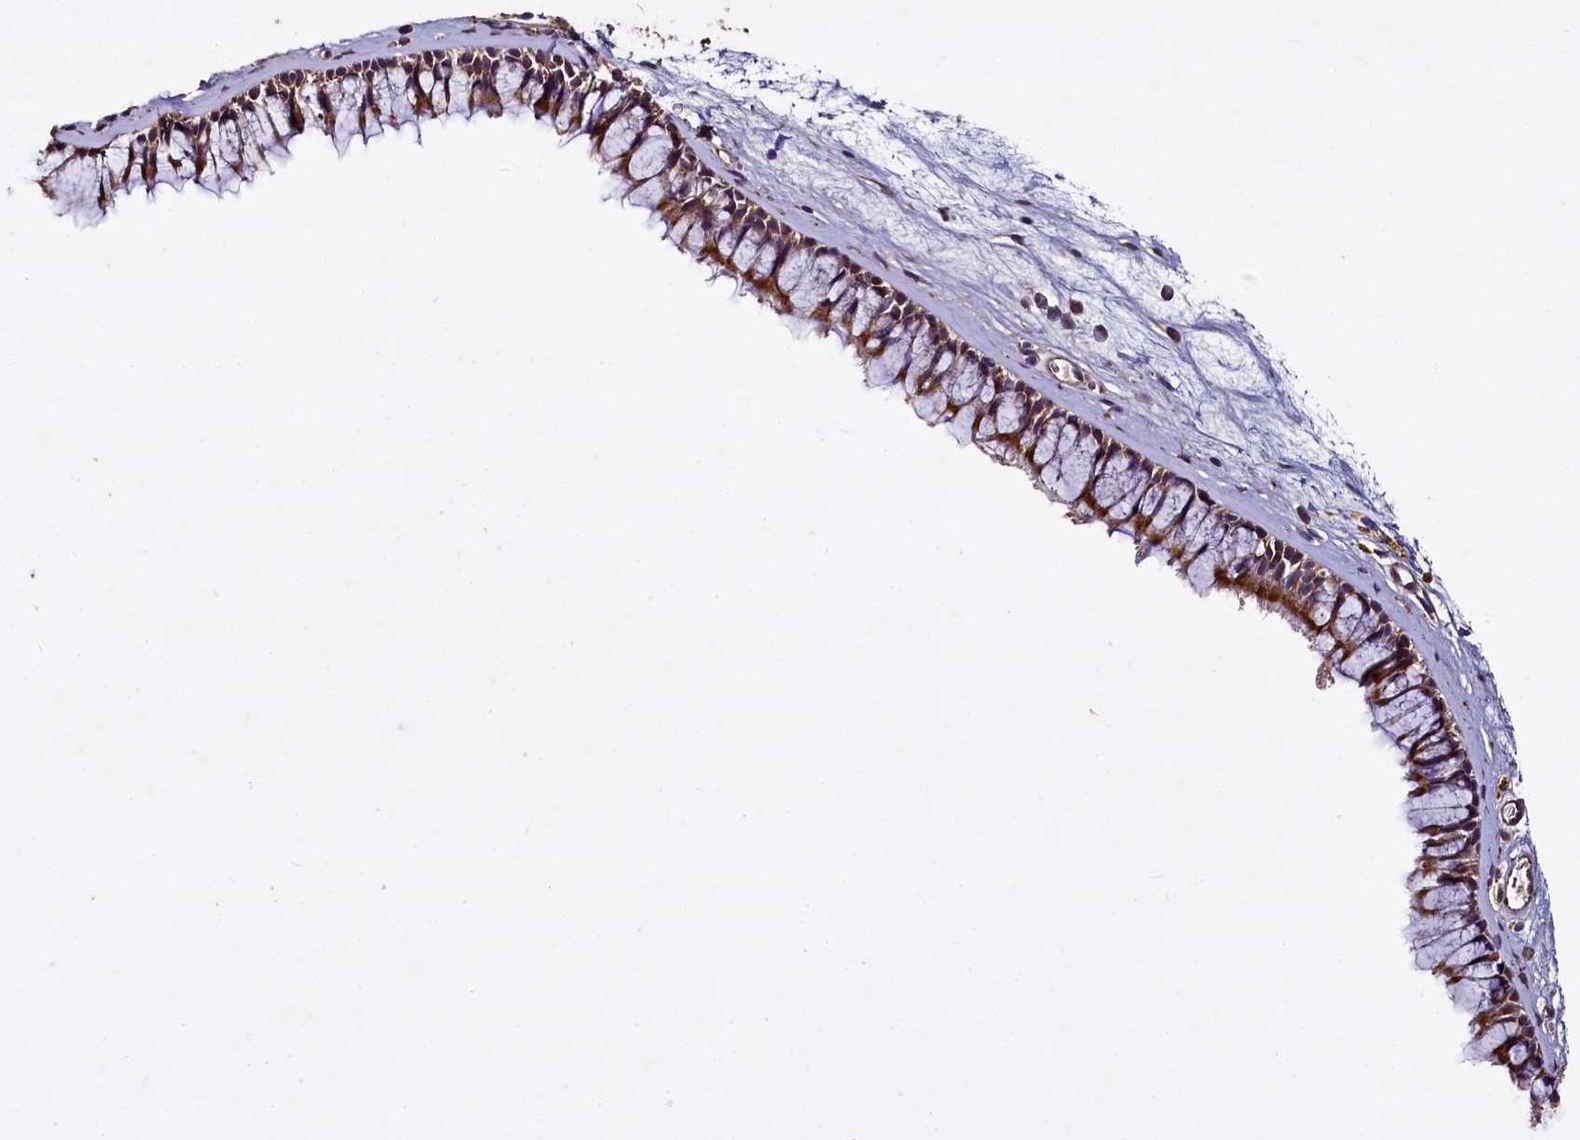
{"staining": {"intensity": "strong", "quantity": ">75%", "location": "cytoplasmic/membranous"}, "tissue": "nasopharynx", "cell_type": "Respiratory epithelial cells", "image_type": "normal", "snomed": [{"axis": "morphology", "description": "Normal tissue, NOS"}, {"axis": "morphology", "description": "Inflammation, NOS"}, {"axis": "morphology", "description": "Malignant melanoma, Metastatic site"}, {"axis": "topography", "description": "Nasopharynx"}], "caption": "About >75% of respiratory epithelial cells in benign human nasopharynx demonstrate strong cytoplasmic/membranous protein positivity as visualized by brown immunohistochemical staining.", "gene": "COQ9", "patient": {"sex": "male", "age": 70}}